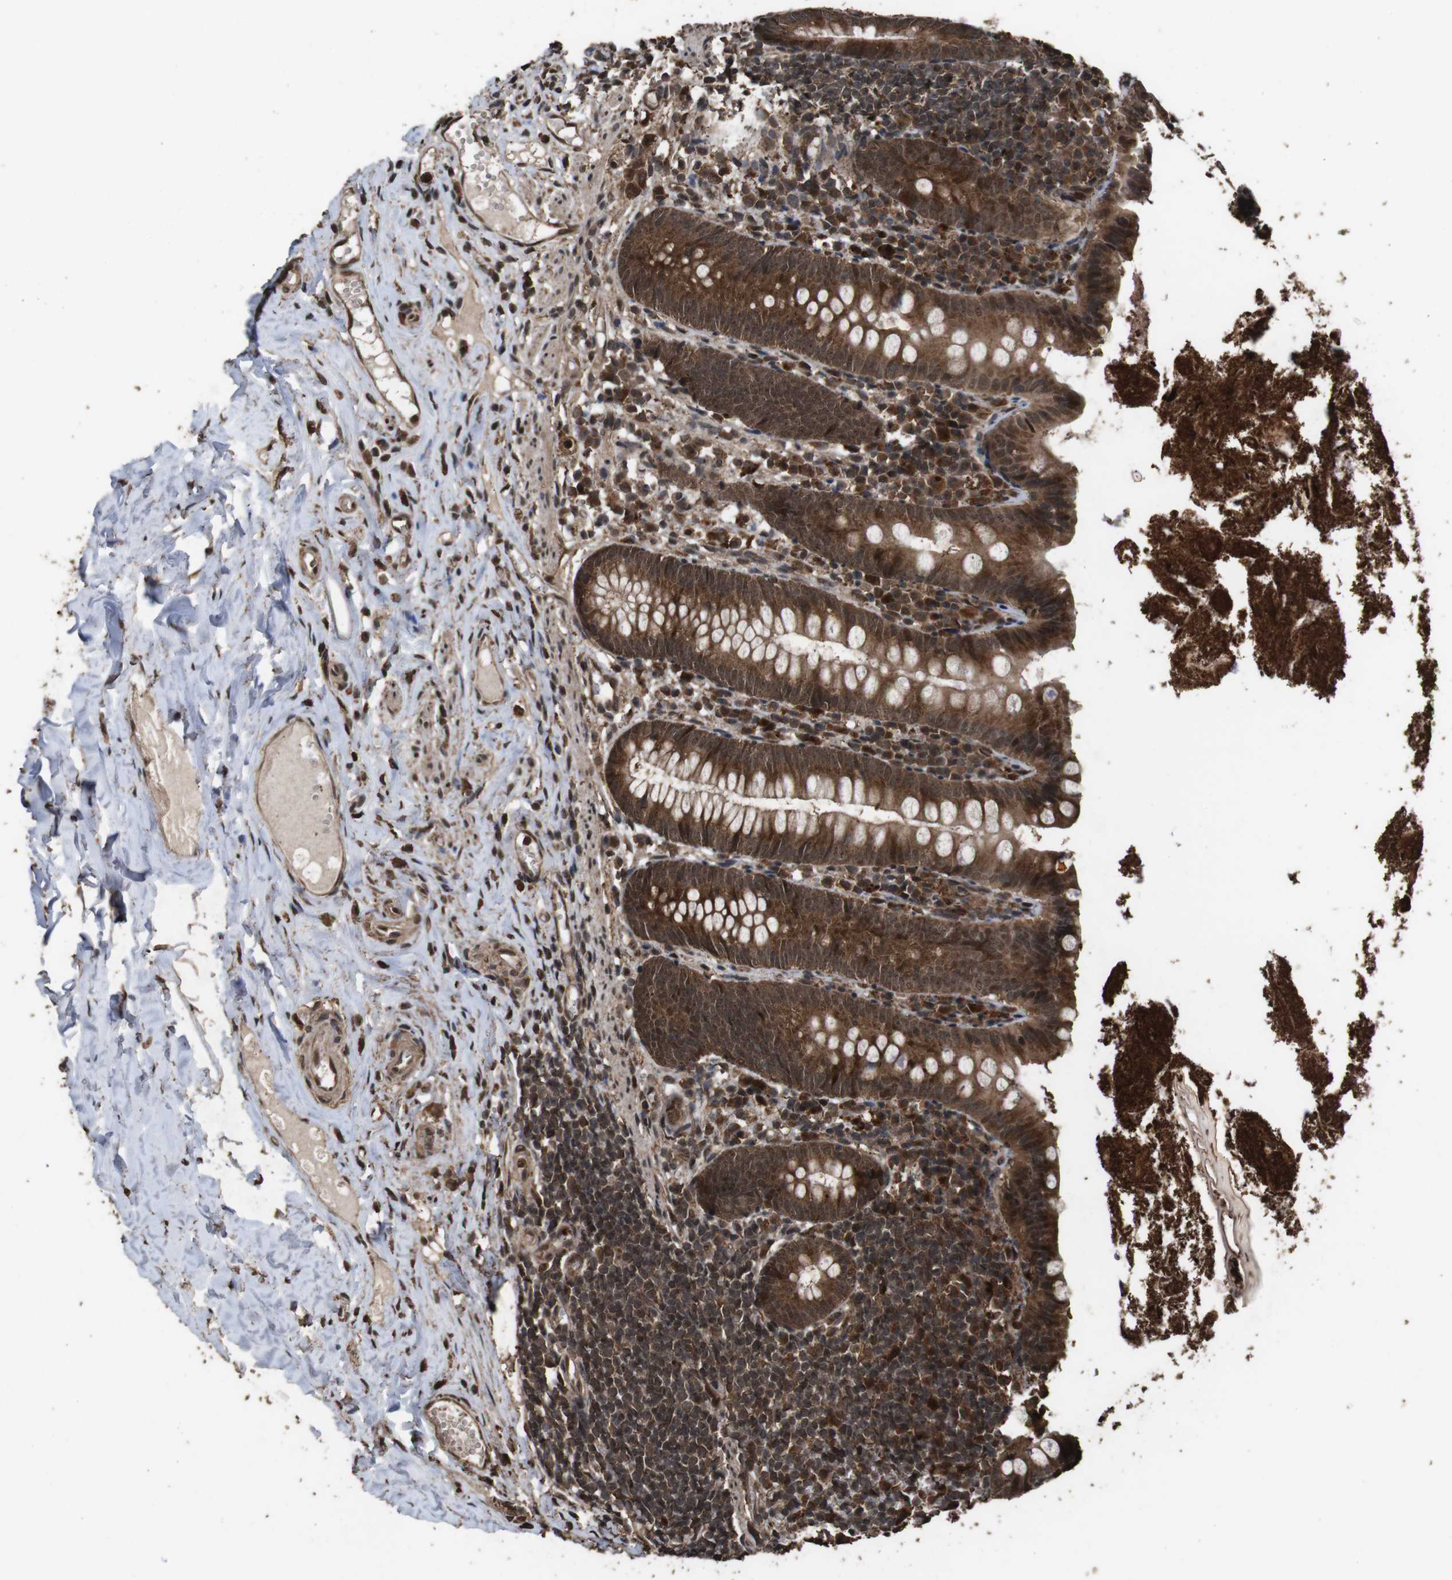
{"staining": {"intensity": "strong", "quantity": ">75%", "location": "cytoplasmic/membranous"}, "tissue": "appendix", "cell_type": "Glandular cells", "image_type": "normal", "snomed": [{"axis": "morphology", "description": "Normal tissue, NOS"}, {"axis": "topography", "description": "Appendix"}], "caption": "Strong cytoplasmic/membranous protein expression is appreciated in approximately >75% of glandular cells in appendix.", "gene": "RRAS2", "patient": {"sex": "male", "age": 52}}